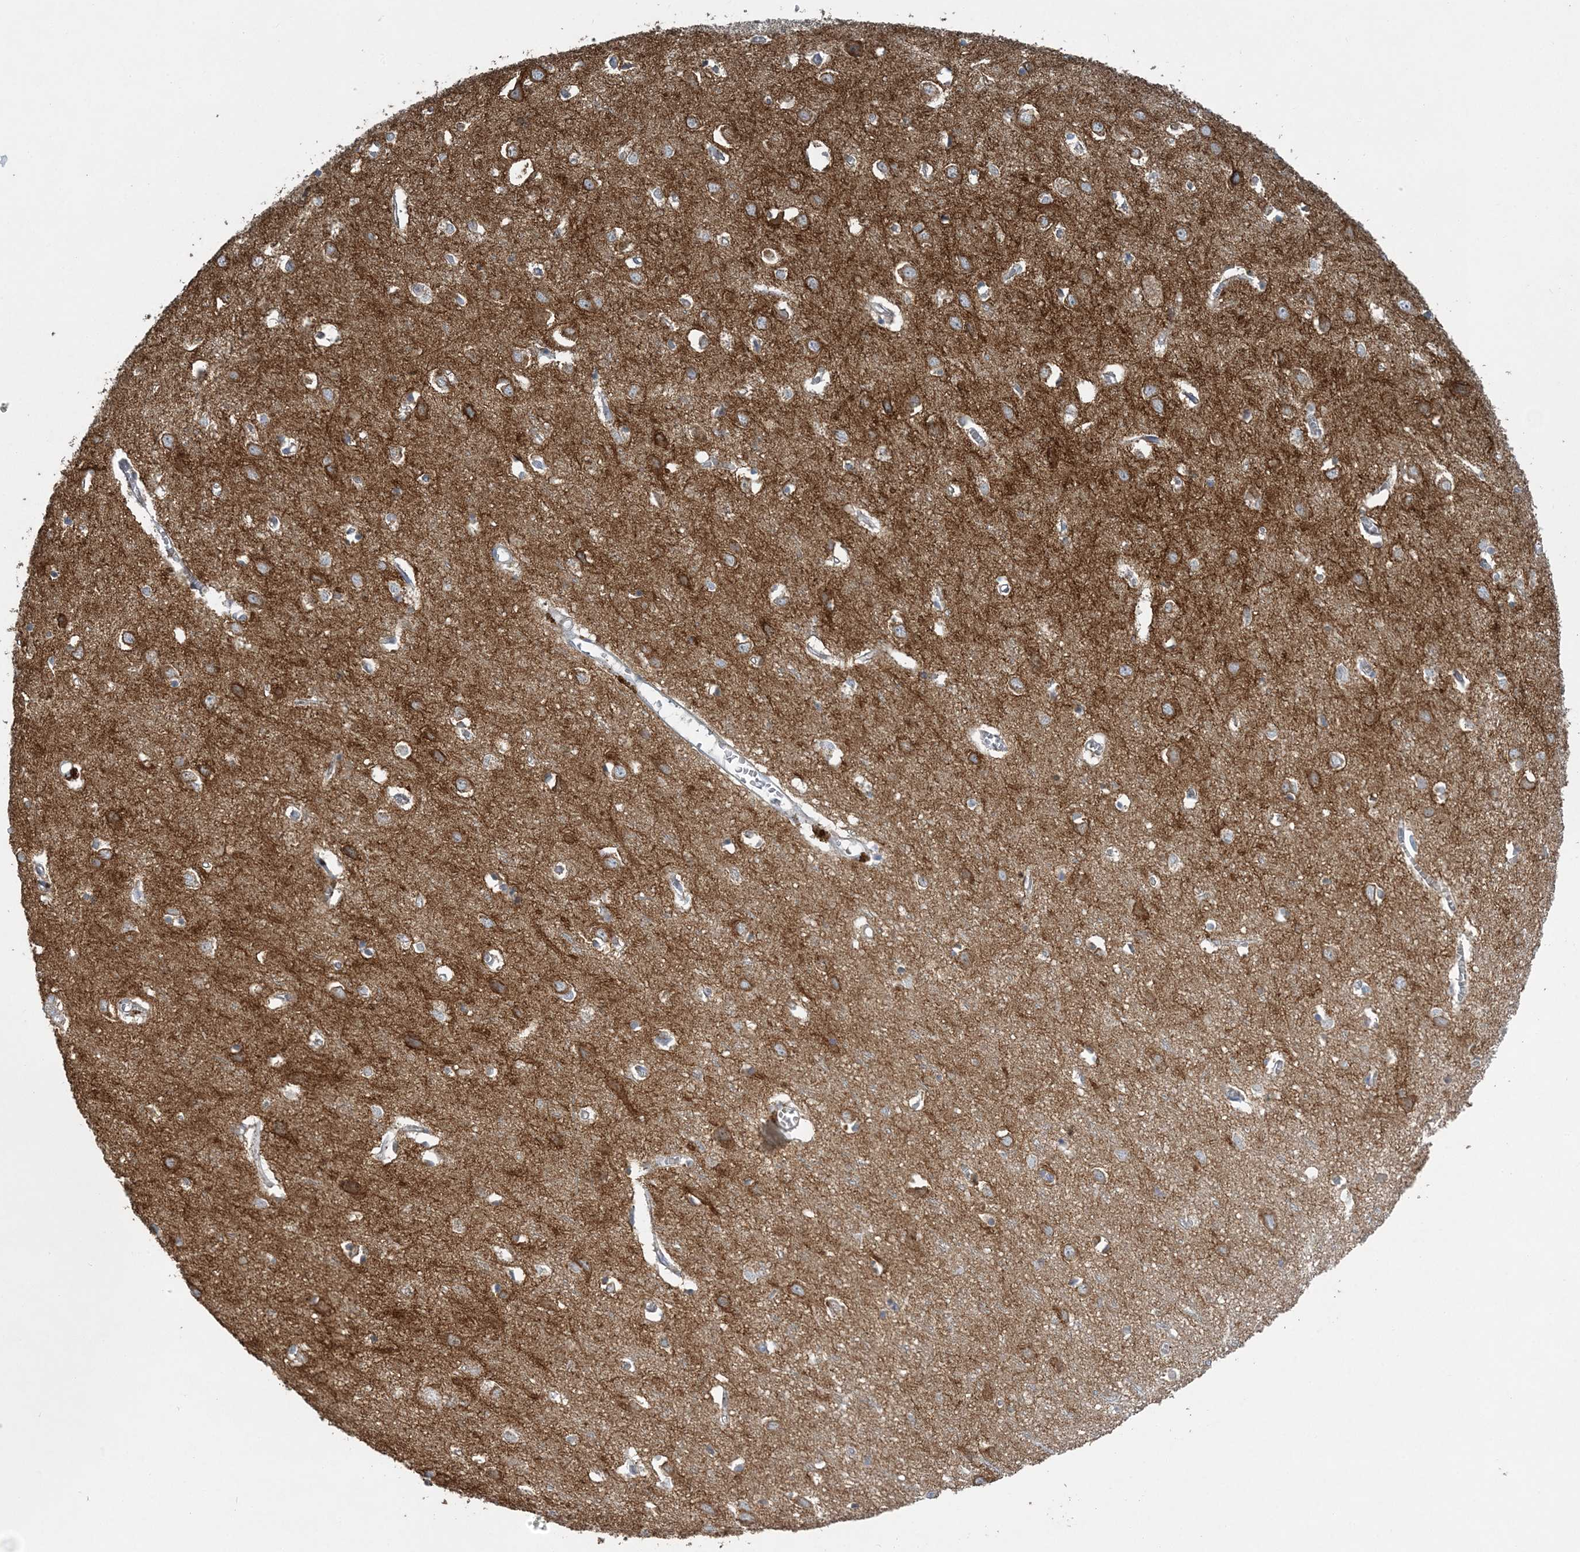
{"staining": {"intensity": "negative", "quantity": "none", "location": "none"}, "tissue": "cerebral cortex", "cell_type": "Endothelial cells", "image_type": "normal", "snomed": [{"axis": "morphology", "description": "Normal tissue, NOS"}, {"axis": "topography", "description": "Cerebral cortex"}], "caption": "The photomicrograph reveals no significant positivity in endothelial cells of cerebral cortex. (Brightfield microscopy of DAB immunohistochemistry at high magnification).", "gene": "SLC4A10", "patient": {"sex": "female", "age": 64}}